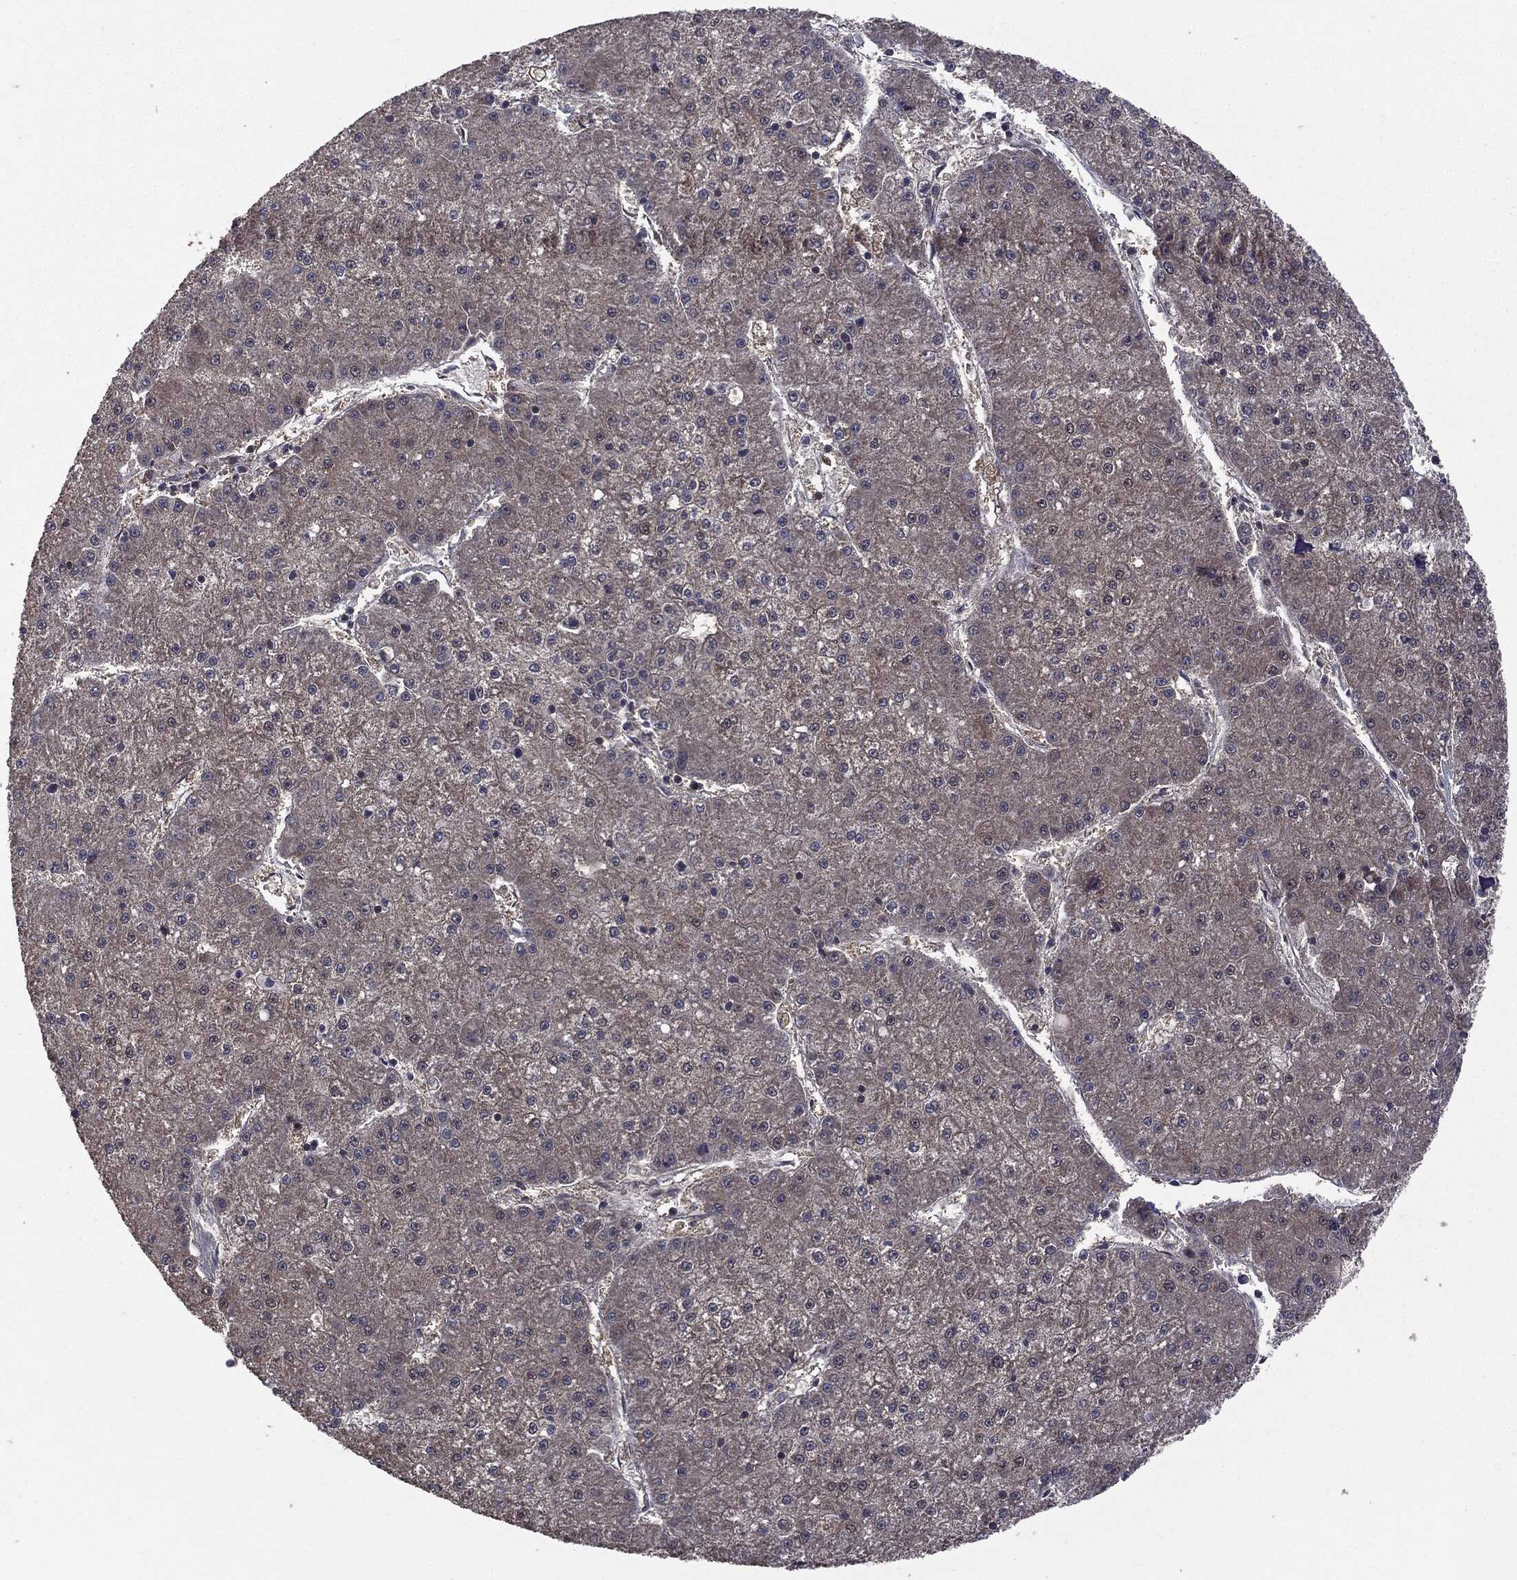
{"staining": {"intensity": "weak", "quantity": "<25%", "location": "cytoplasmic/membranous"}, "tissue": "liver cancer", "cell_type": "Tumor cells", "image_type": "cancer", "snomed": [{"axis": "morphology", "description": "Carcinoma, Hepatocellular, NOS"}, {"axis": "topography", "description": "Liver"}], "caption": "Tumor cells are negative for protein expression in human liver cancer (hepatocellular carcinoma).", "gene": "MTOR", "patient": {"sex": "male", "age": 73}}